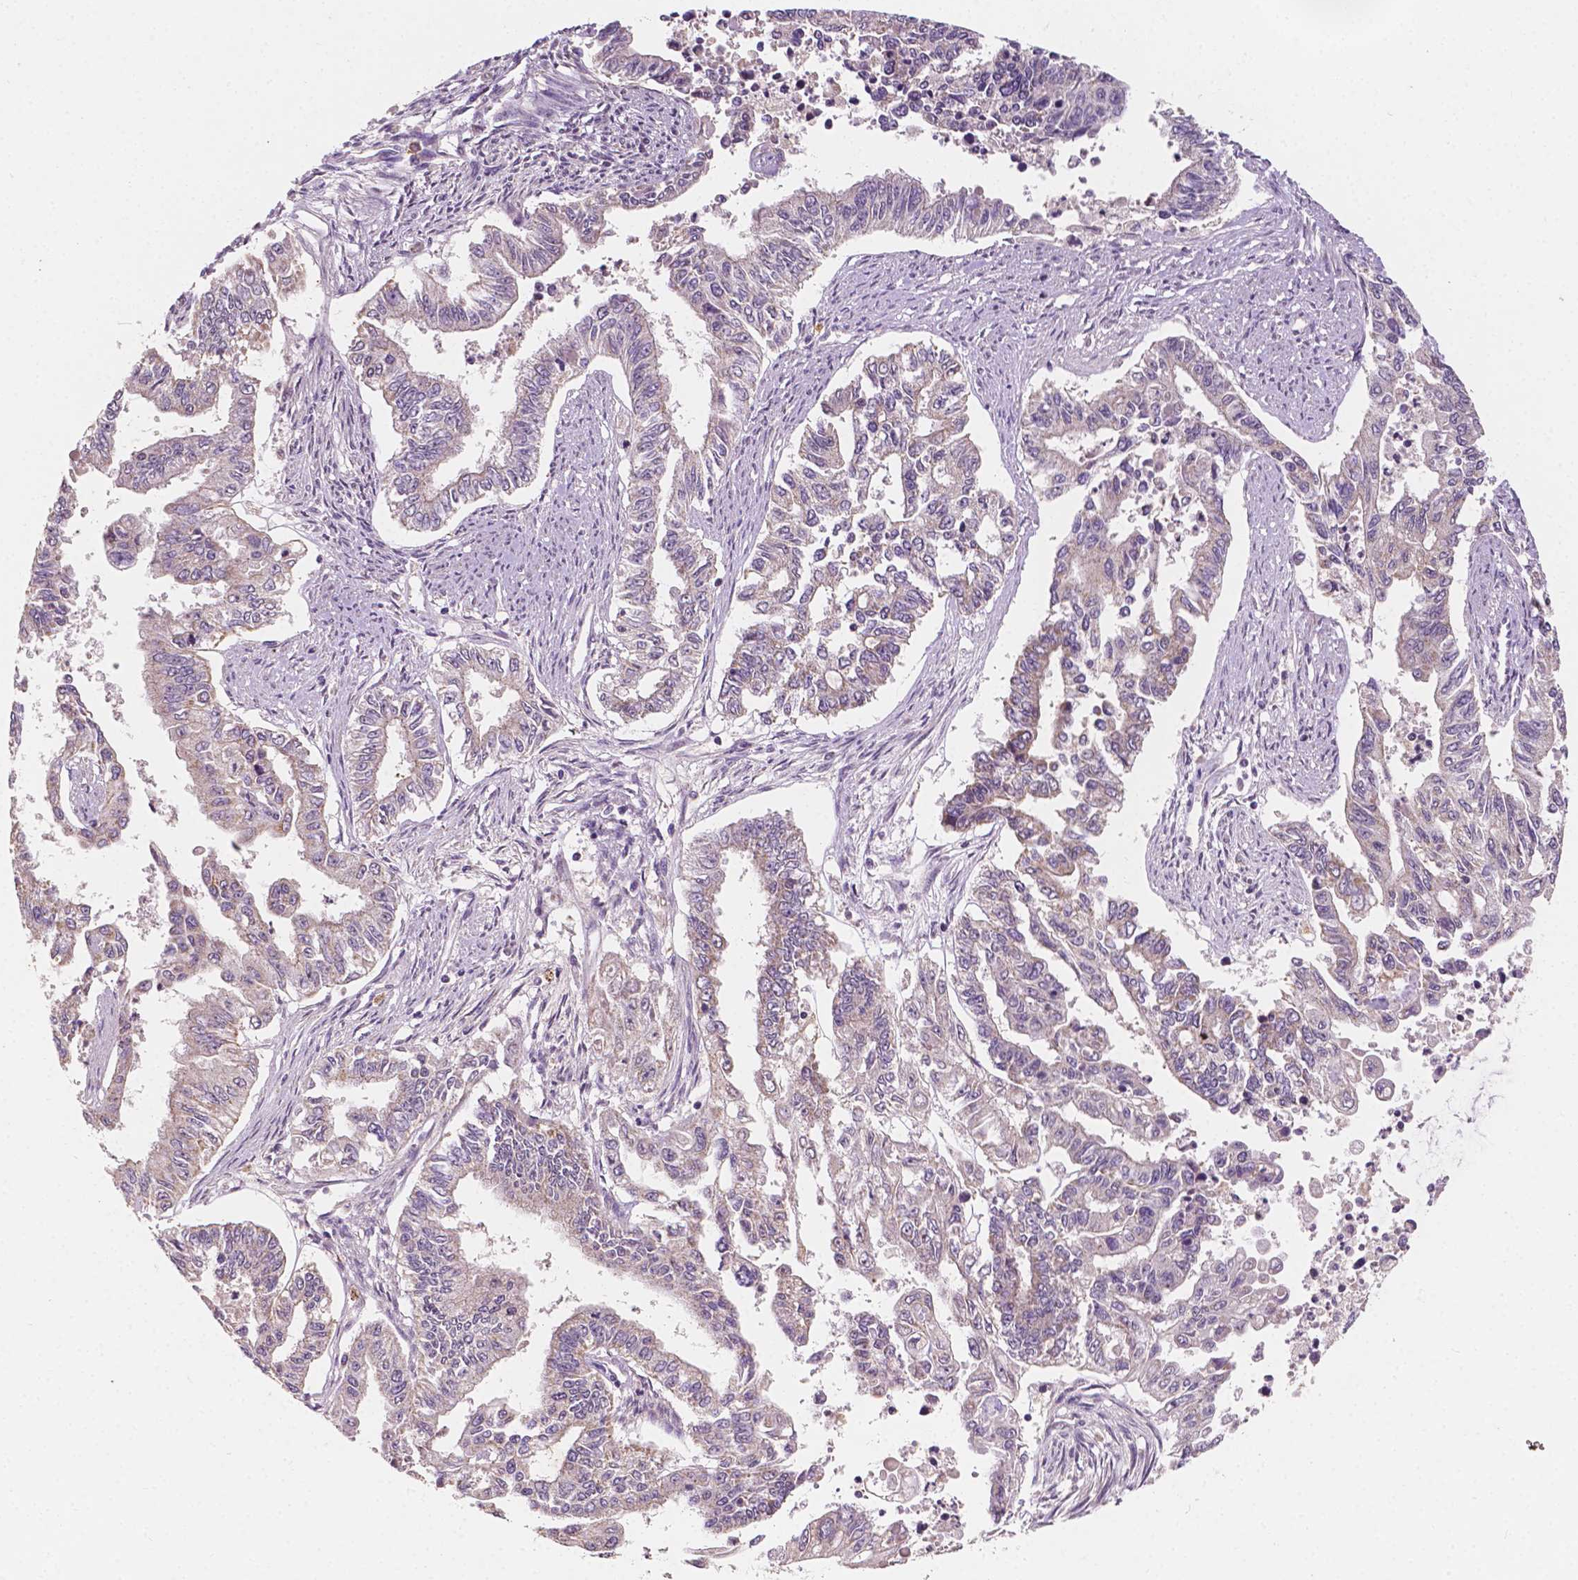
{"staining": {"intensity": "negative", "quantity": "none", "location": "none"}, "tissue": "endometrial cancer", "cell_type": "Tumor cells", "image_type": "cancer", "snomed": [{"axis": "morphology", "description": "Adenocarcinoma, NOS"}, {"axis": "topography", "description": "Uterus"}], "caption": "Immunohistochemistry (IHC) image of neoplastic tissue: human endometrial adenocarcinoma stained with DAB (3,3'-diaminobenzidine) reveals no significant protein staining in tumor cells.", "gene": "SIRT2", "patient": {"sex": "female", "age": 59}}